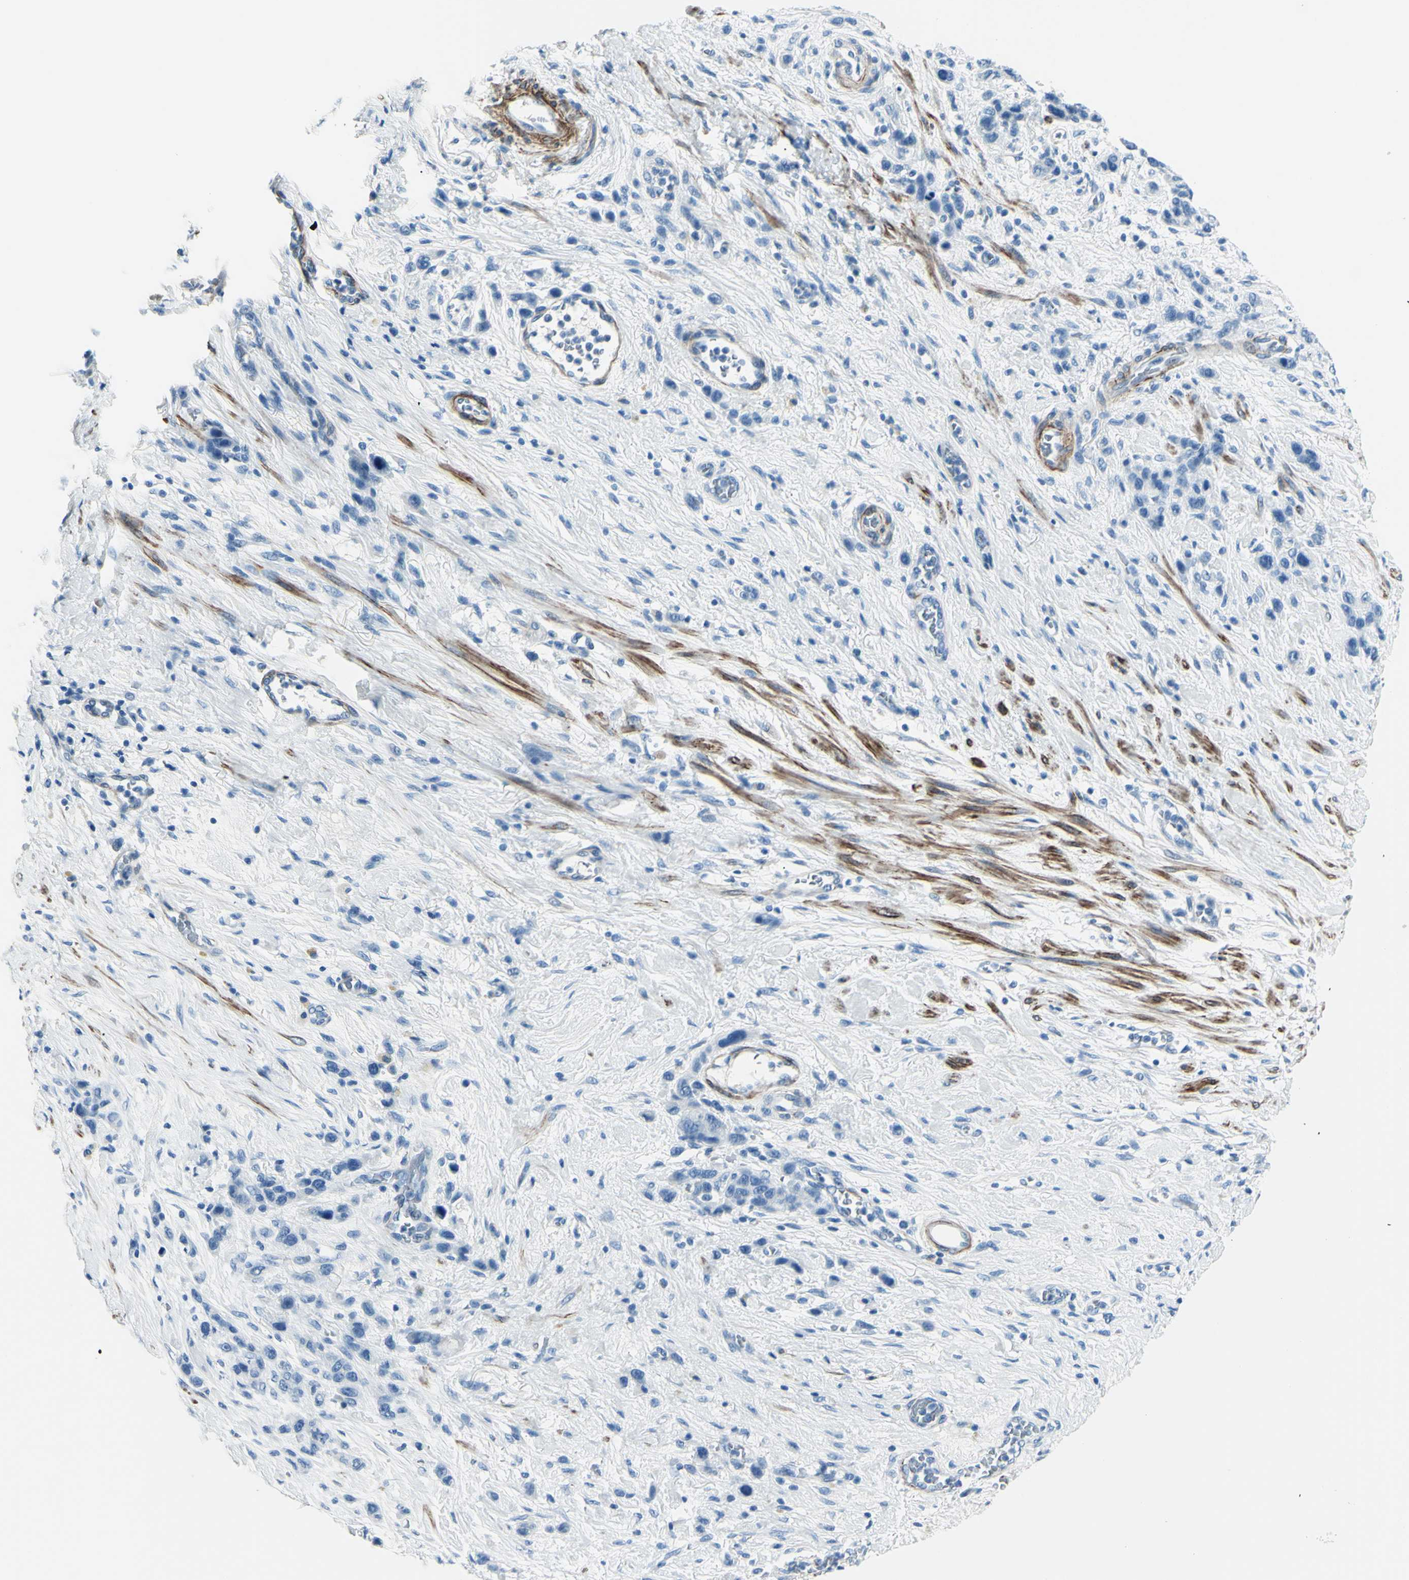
{"staining": {"intensity": "negative", "quantity": "none", "location": "none"}, "tissue": "stomach cancer", "cell_type": "Tumor cells", "image_type": "cancer", "snomed": [{"axis": "morphology", "description": "Adenocarcinoma, NOS"}, {"axis": "morphology", "description": "Adenocarcinoma, High grade"}, {"axis": "topography", "description": "Stomach, upper"}, {"axis": "topography", "description": "Stomach, lower"}], "caption": "DAB (3,3'-diaminobenzidine) immunohistochemical staining of human stomach adenocarcinoma (high-grade) exhibits no significant staining in tumor cells. (DAB (3,3'-diaminobenzidine) immunohistochemistry with hematoxylin counter stain).", "gene": "CDH15", "patient": {"sex": "female", "age": 65}}